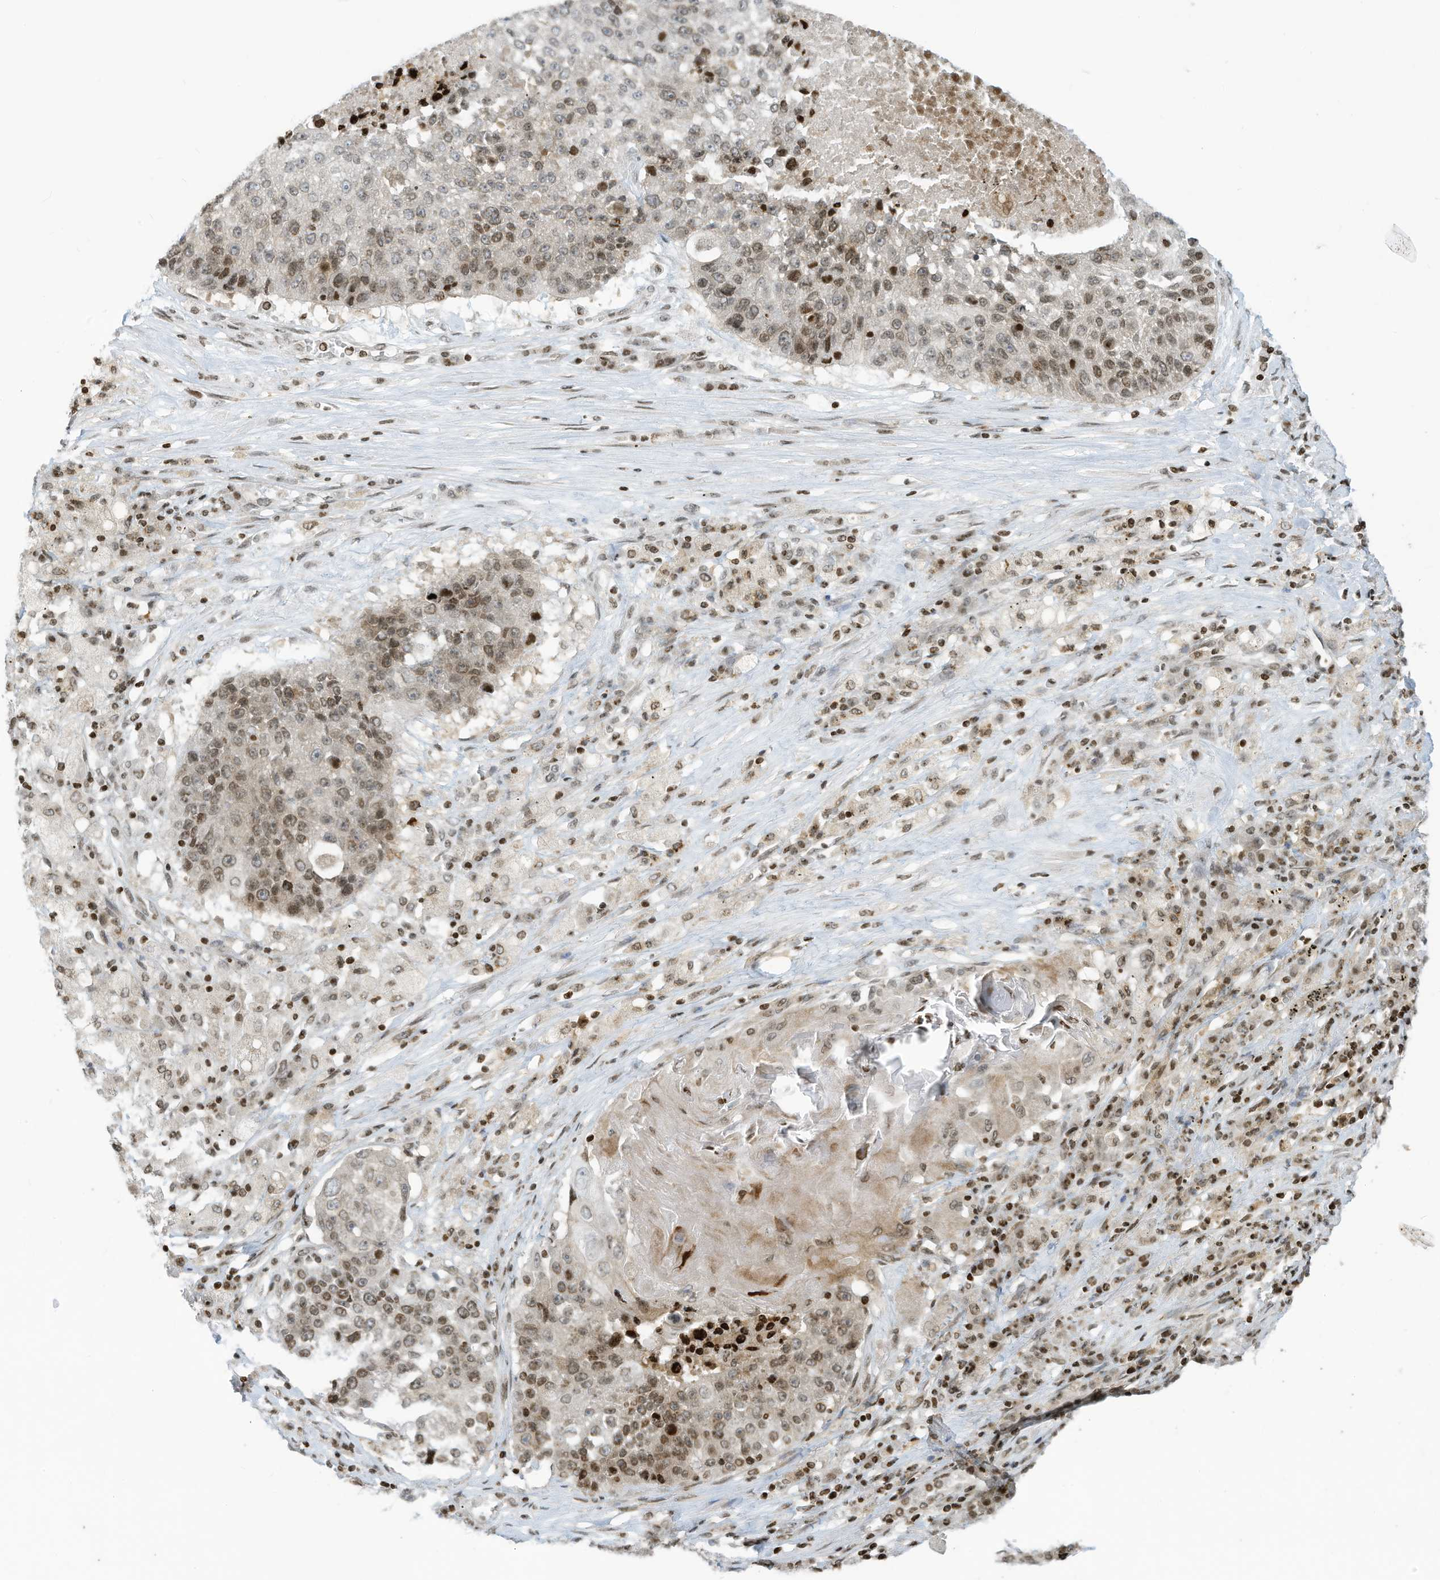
{"staining": {"intensity": "moderate", "quantity": ">75%", "location": "nuclear"}, "tissue": "lung cancer", "cell_type": "Tumor cells", "image_type": "cancer", "snomed": [{"axis": "morphology", "description": "Squamous cell carcinoma, NOS"}, {"axis": "topography", "description": "Lung"}], "caption": "High-magnification brightfield microscopy of lung cancer (squamous cell carcinoma) stained with DAB (brown) and counterstained with hematoxylin (blue). tumor cells exhibit moderate nuclear staining is present in about>75% of cells. The protein of interest is shown in brown color, while the nuclei are stained blue.", "gene": "ADI1", "patient": {"sex": "male", "age": 61}}